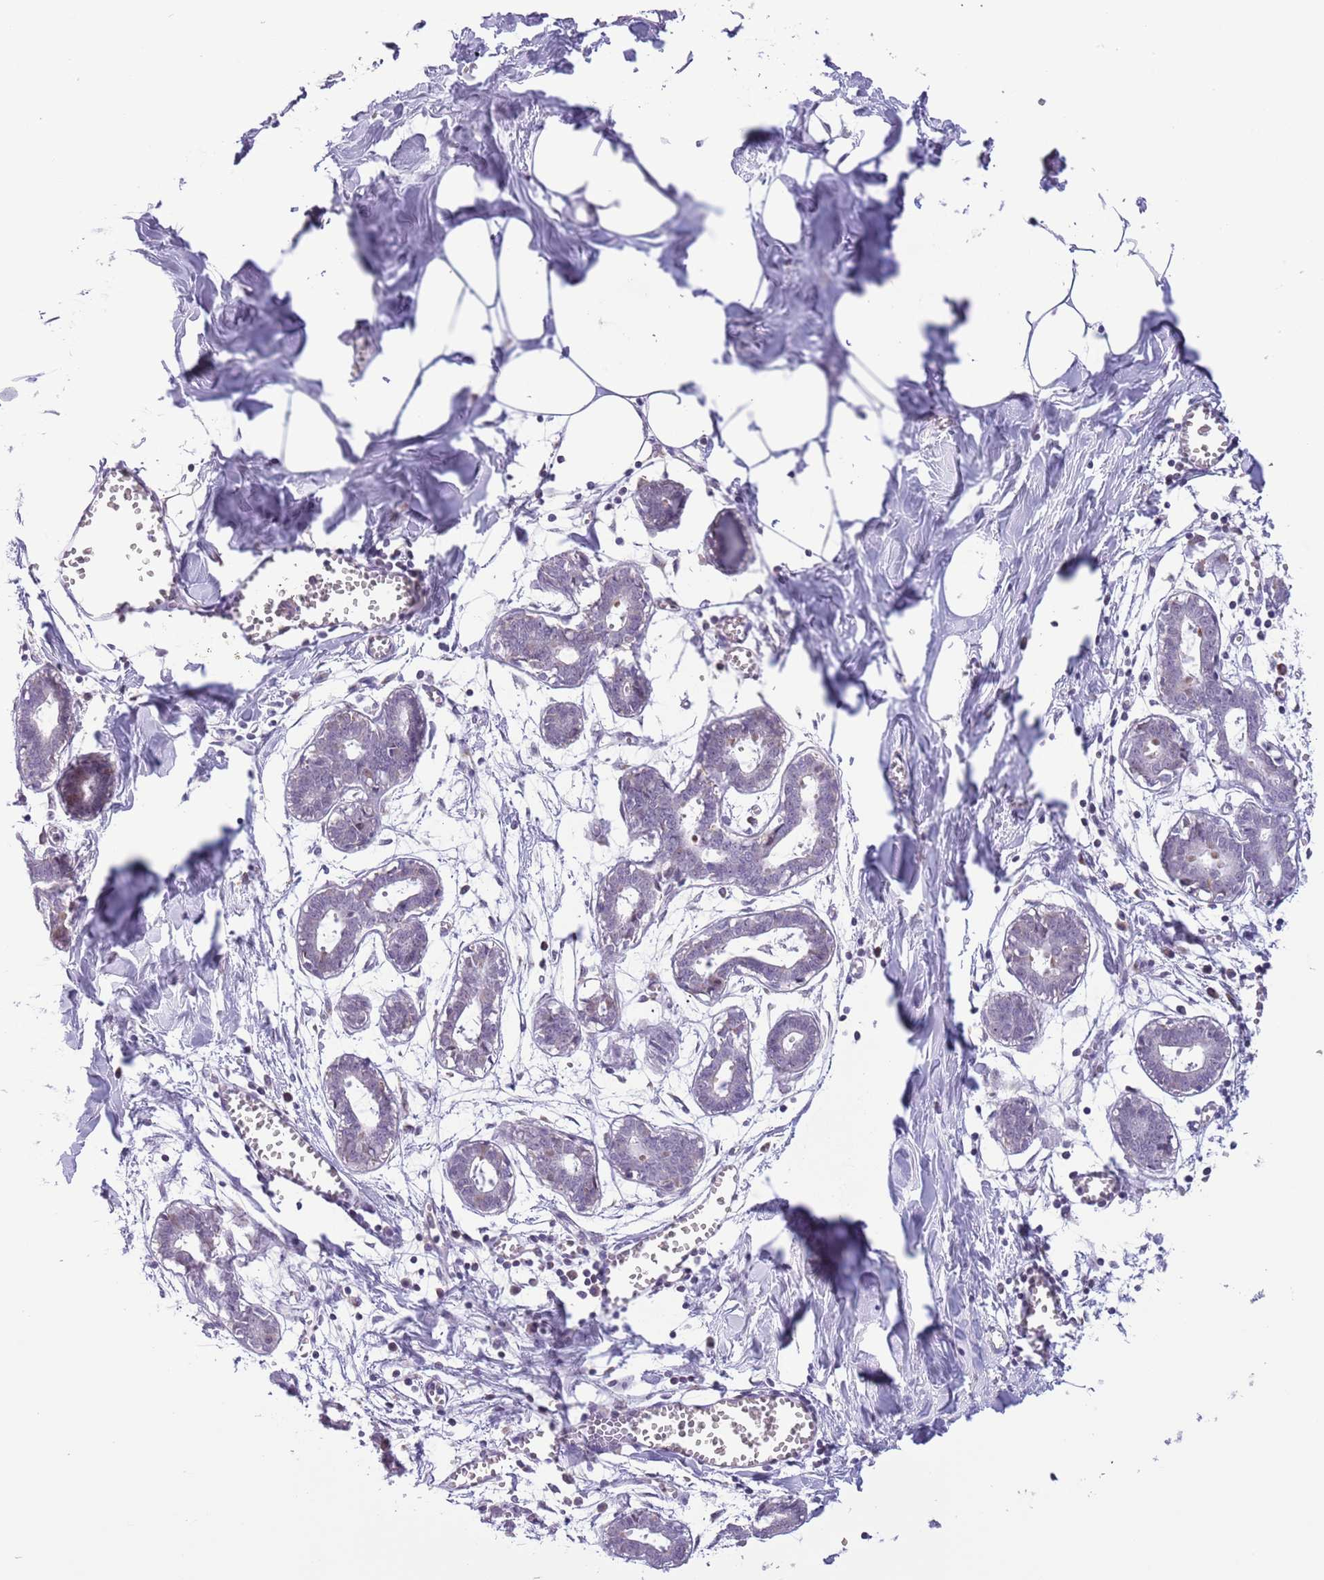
{"staining": {"intensity": "negative", "quantity": "none", "location": "none"}, "tissue": "breast", "cell_type": "Adipocytes", "image_type": "normal", "snomed": [{"axis": "morphology", "description": "Normal tissue, NOS"}, {"axis": "topography", "description": "Breast"}], "caption": "There is no significant staining in adipocytes of breast. Nuclei are stained in blue.", "gene": "ZNF576", "patient": {"sex": "female", "age": 27}}